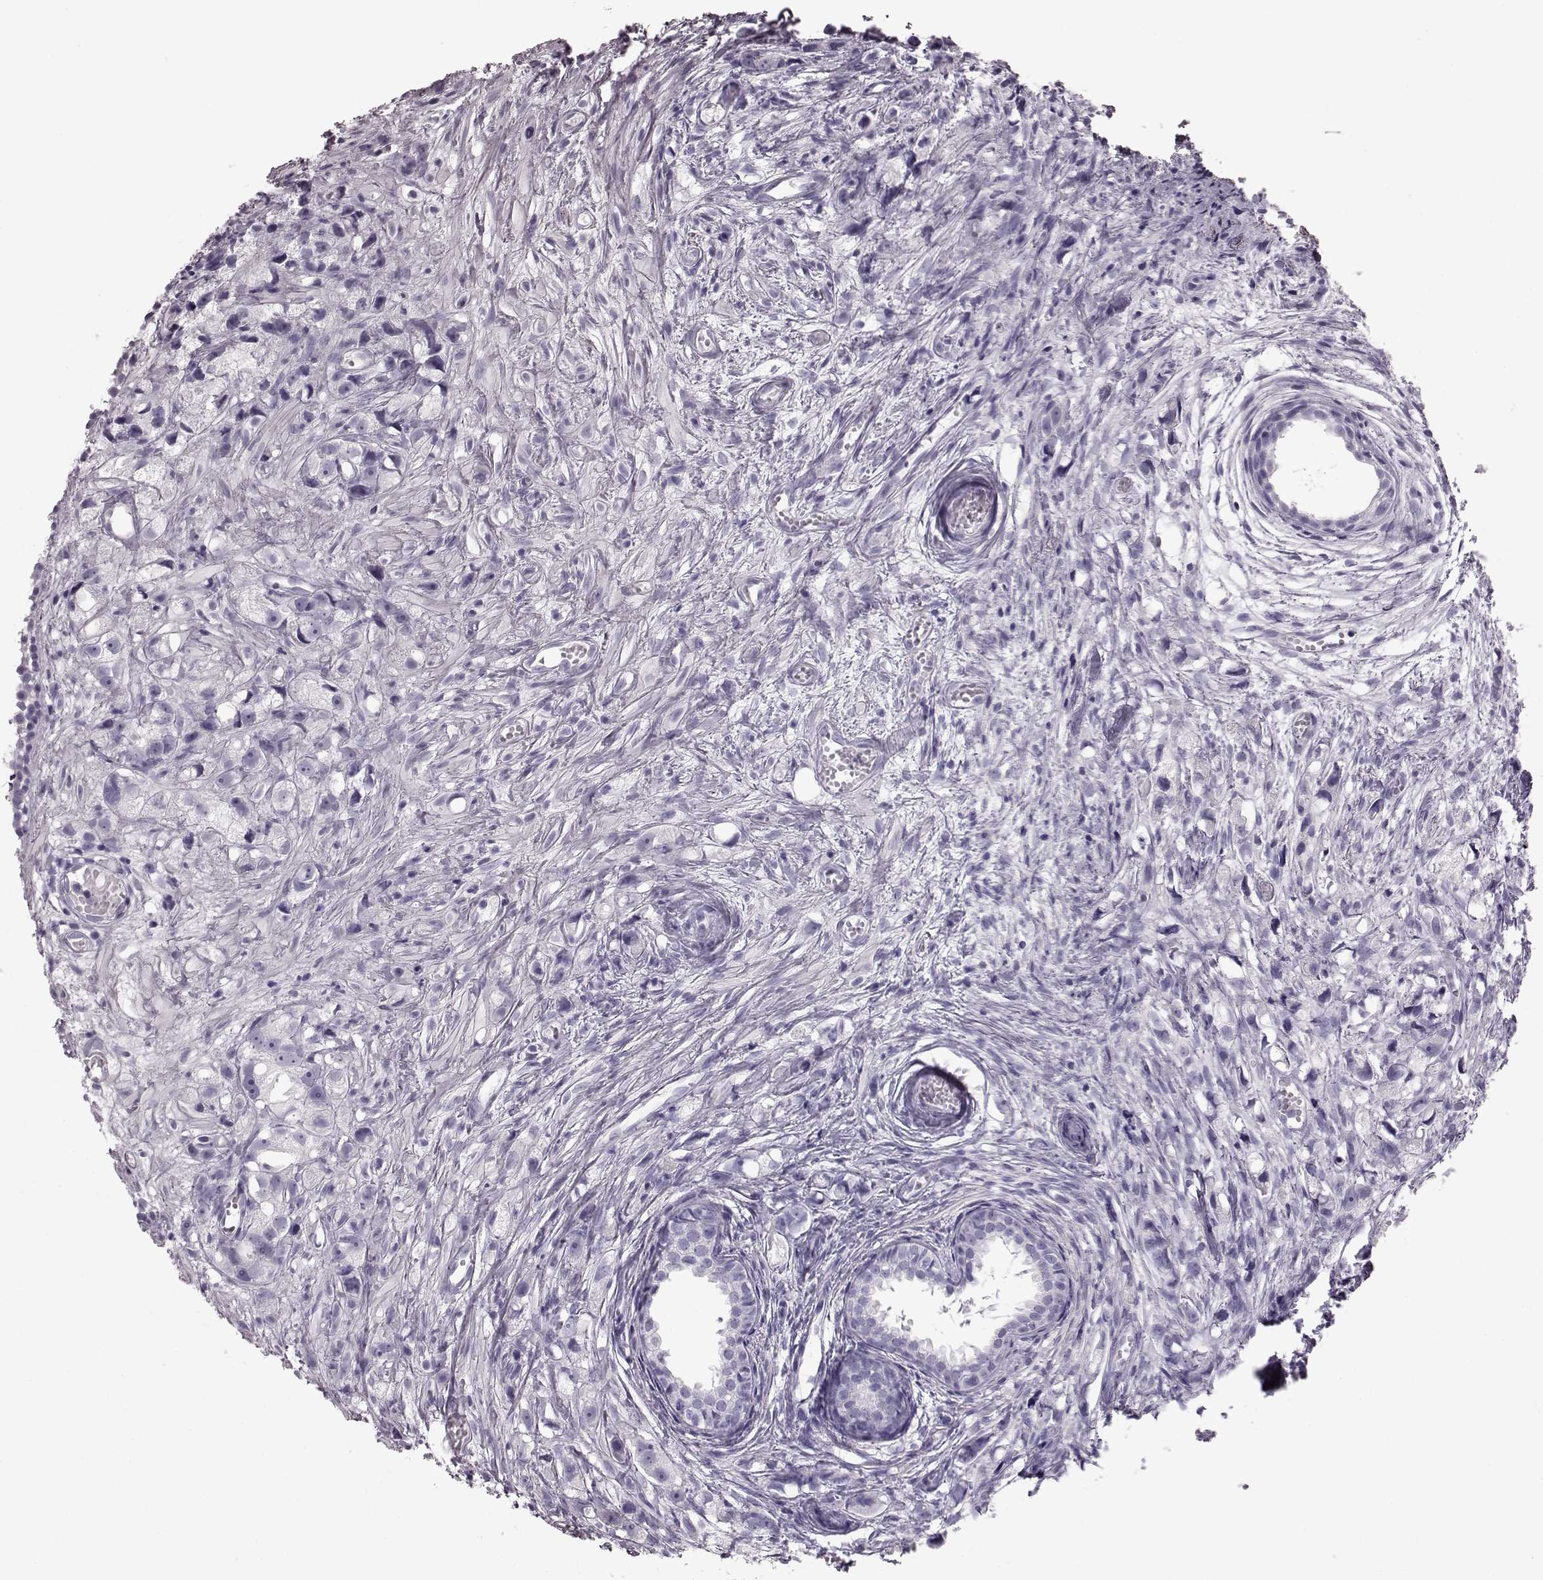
{"staining": {"intensity": "negative", "quantity": "none", "location": "none"}, "tissue": "prostate cancer", "cell_type": "Tumor cells", "image_type": "cancer", "snomed": [{"axis": "morphology", "description": "Adenocarcinoma, High grade"}, {"axis": "topography", "description": "Prostate"}], "caption": "This is a photomicrograph of IHC staining of prostate cancer (high-grade adenocarcinoma), which shows no staining in tumor cells. (Brightfield microscopy of DAB IHC at high magnification).", "gene": "TCHHL1", "patient": {"sex": "male", "age": 75}}